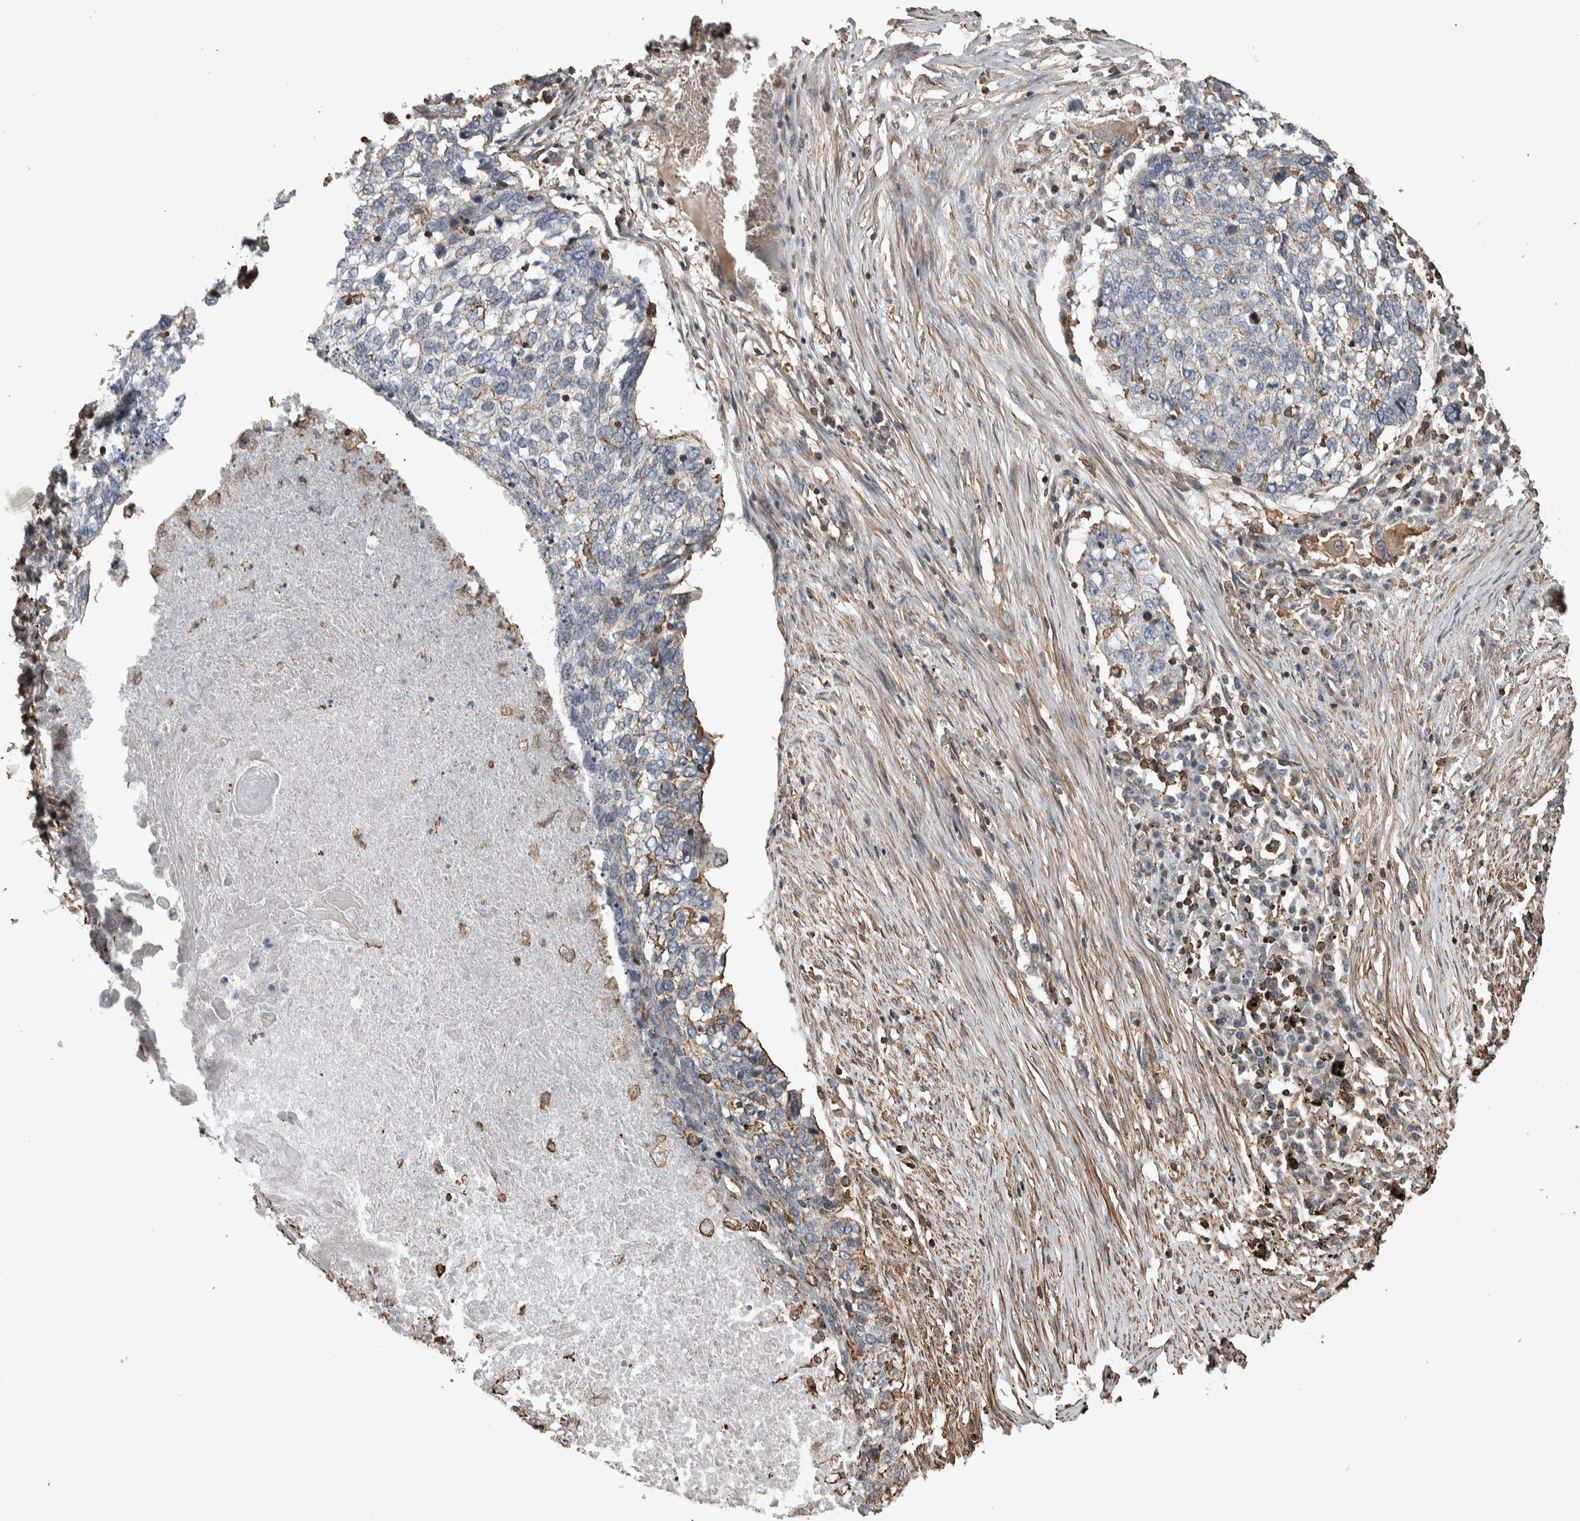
{"staining": {"intensity": "weak", "quantity": "25%-75%", "location": "cytoplasmic/membranous"}, "tissue": "lung cancer", "cell_type": "Tumor cells", "image_type": "cancer", "snomed": [{"axis": "morphology", "description": "Squamous cell carcinoma, NOS"}, {"axis": "topography", "description": "Lung"}], "caption": "Squamous cell carcinoma (lung) stained with a protein marker reveals weak staining in tumor cells.", "gene": "ENPP2", "patient": {"sex": "female", "age": 63}}